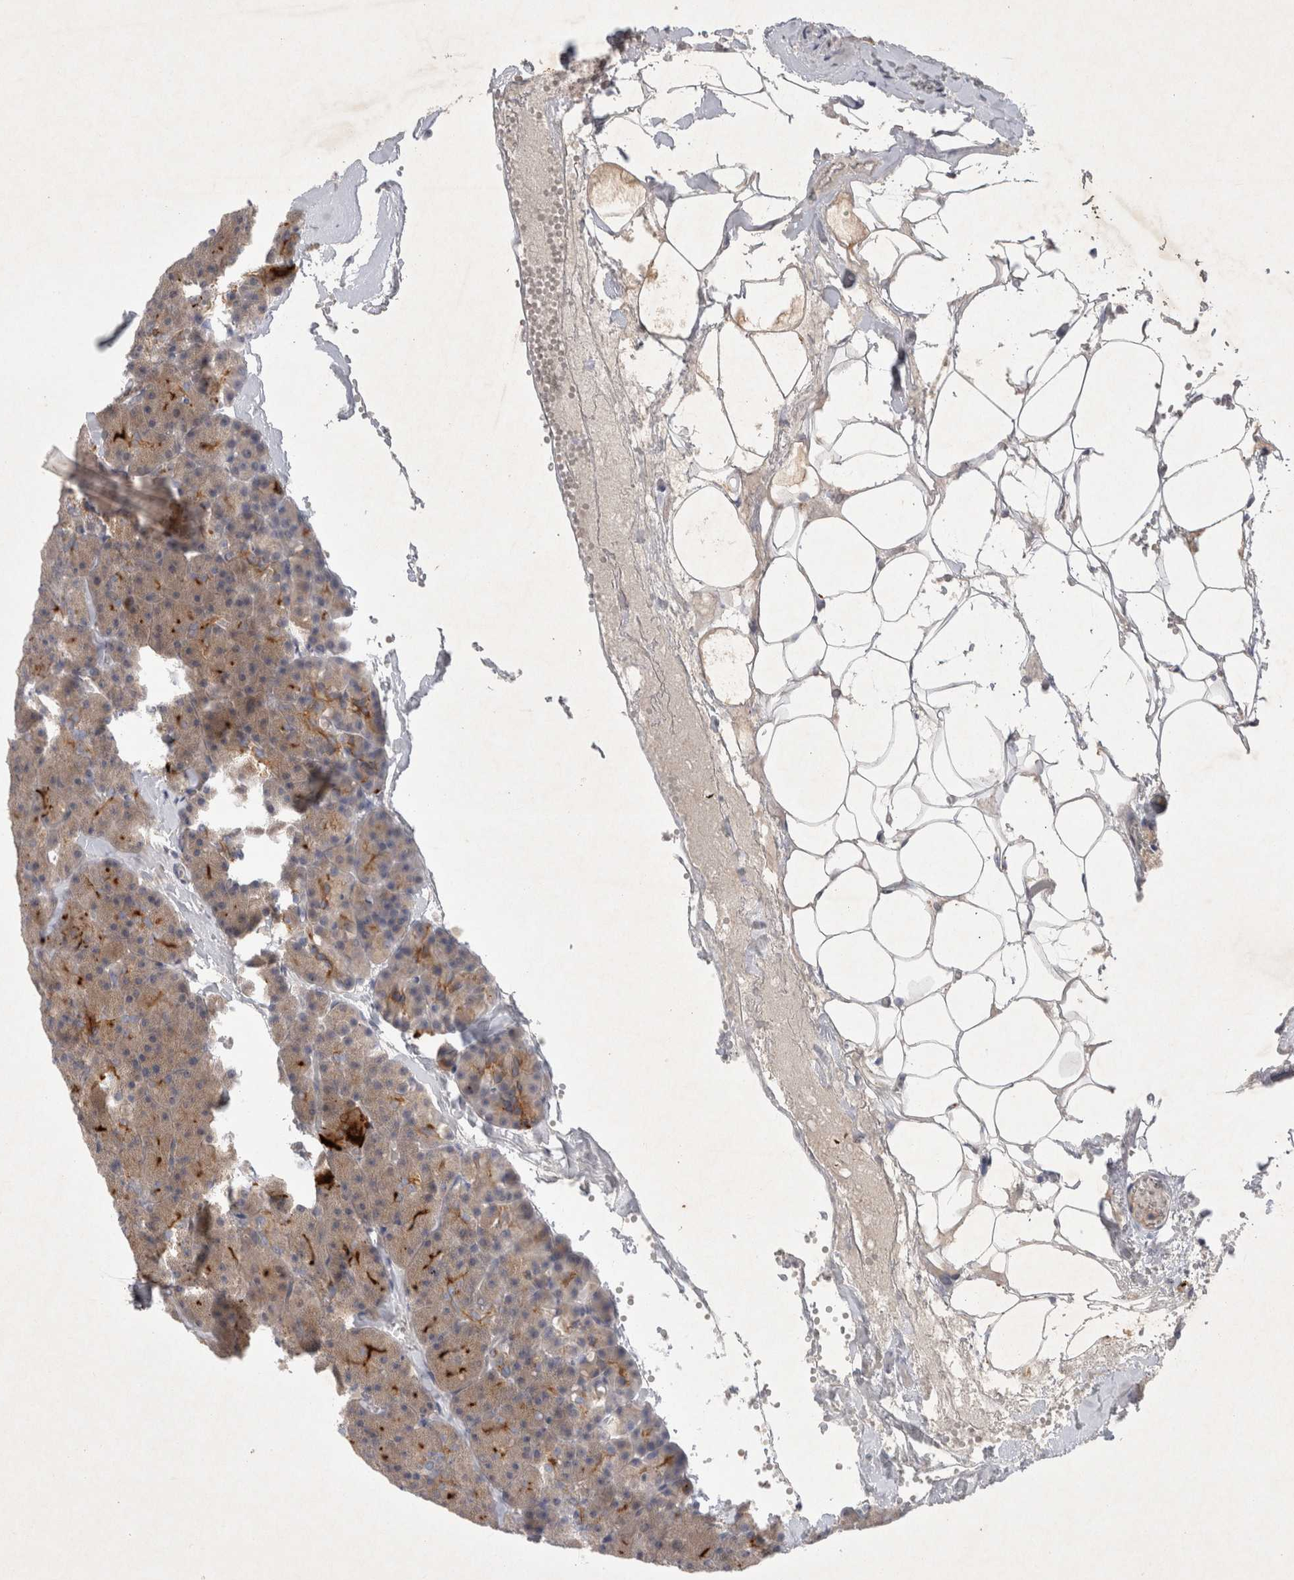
{"staining": {"intensity": "strong", "quantity": "<25%", "location": "cytoplasmic/membranous"}, "tissue": "pancreas", "cell_type": "Exocrine glandular cells", "image_type": "normal", "snomed": [{"axis": "morphology", "description": "Normal tissue, NOS"}, {"axis": "morphology", "description": "Carcinoid, malignant, NOS"}, {"axis": "topography", "description": "Pancreas"}], "caption": "A photomicrograph of human pancreas stained for a protein demonstrates strong cytoplasmic/membranous brown staining in exocrine glandular cells. (Brightfield microscopy of DAB IHC at high magnification).", "gene": "BZW2", "patient": {"sex": "female", "age": 35}}